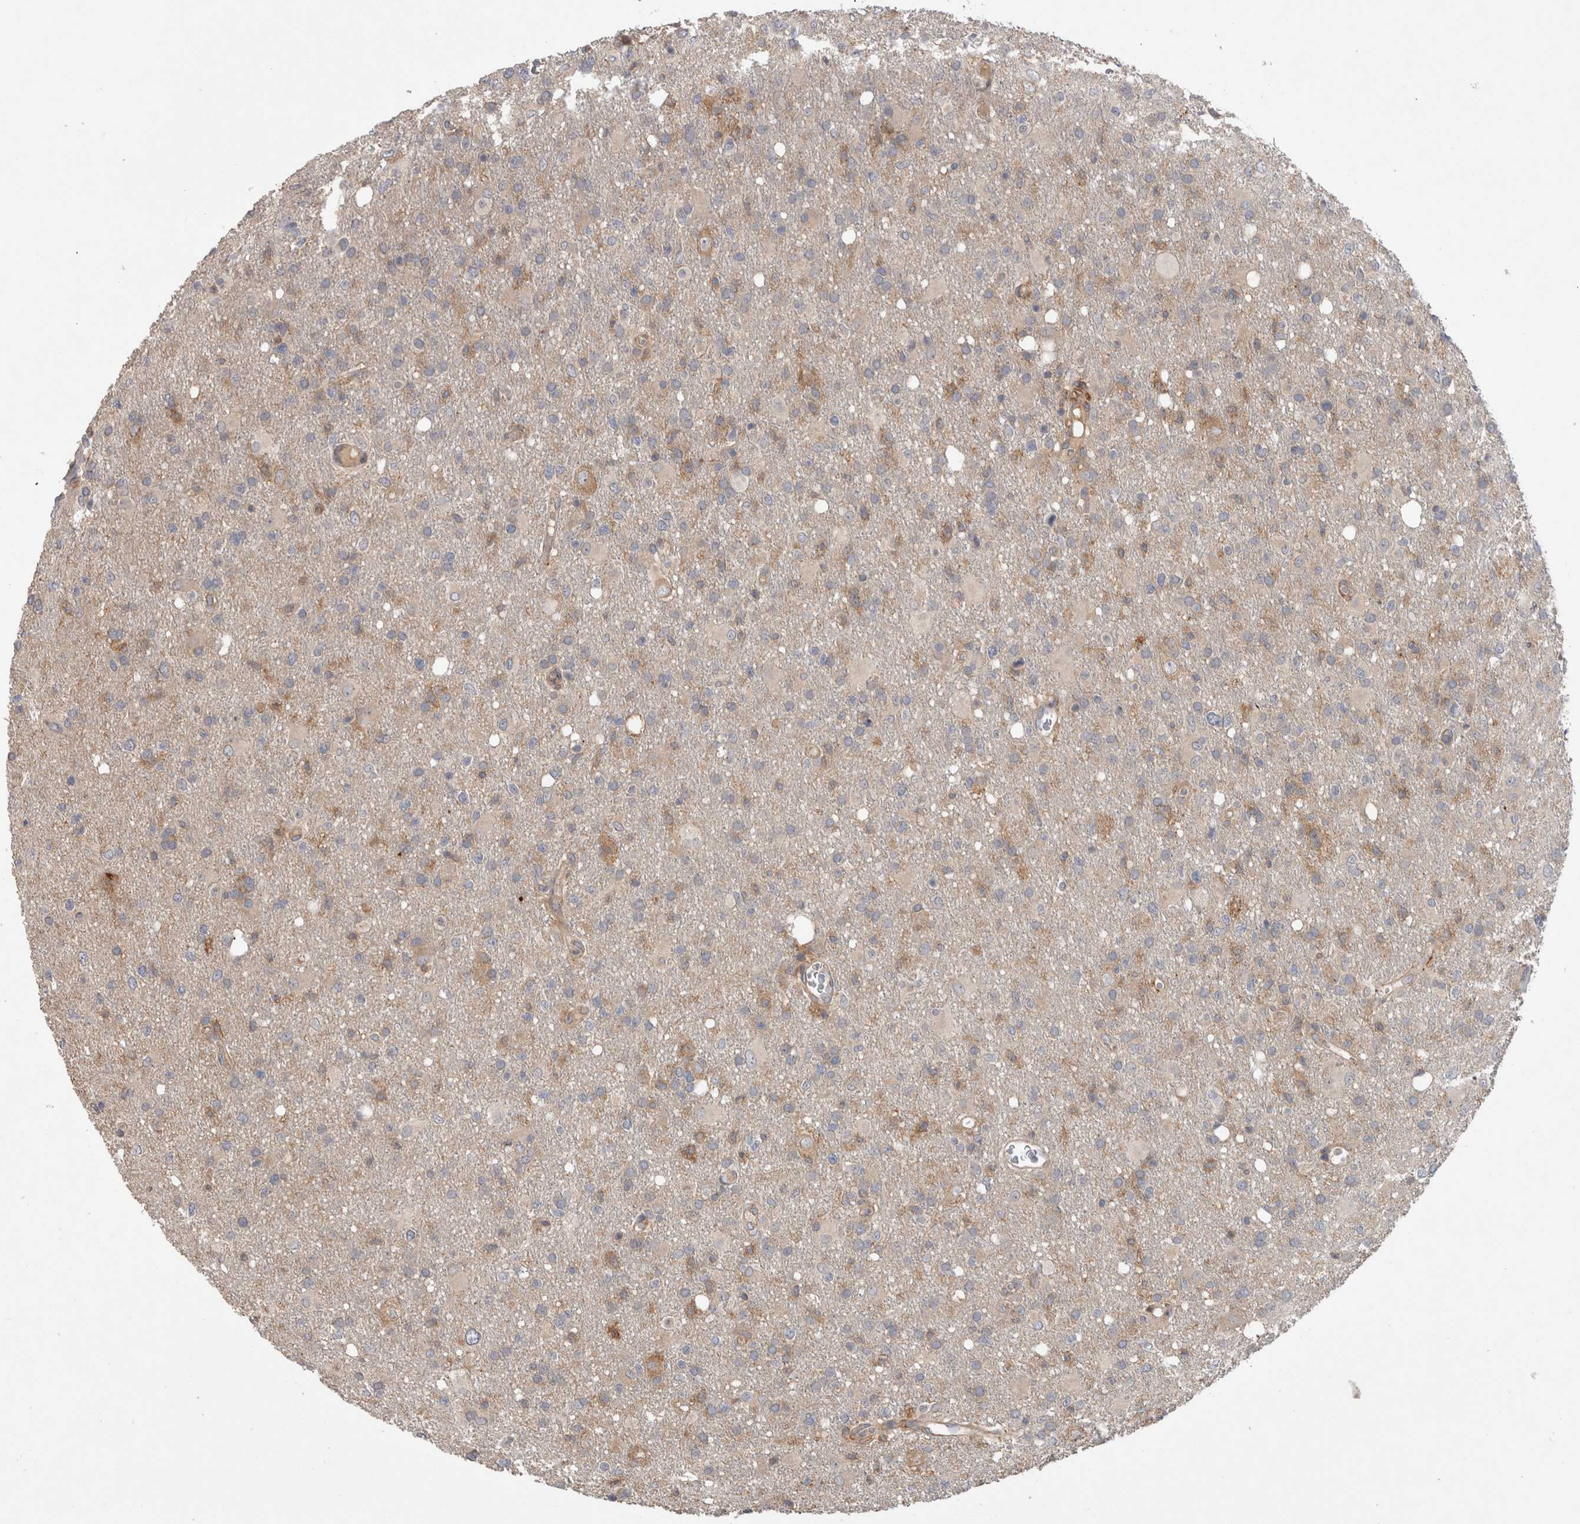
{"staining": {"intensity": "weak", "quantity": "25%-75%", "location": "cytoplasmic/membranous"}, "tissue": "glioma", "cell_type": "Tumor cells", "image_type": "cancer", "snomed": [{"axis": "morphology", "description": "Glioma, malignant, High grade"}, {"axis": "topography", "description": "Brain"}], "caption": "A high-resolution micrograph shows IHC staining of malignant glioma (high-grade), which reveals weak cytoplasmic/membranous positivity in approximately 25%-75% of tumor cells.", "gene": "TARBP1", "patient": {"sex": "female", "age": 57}}